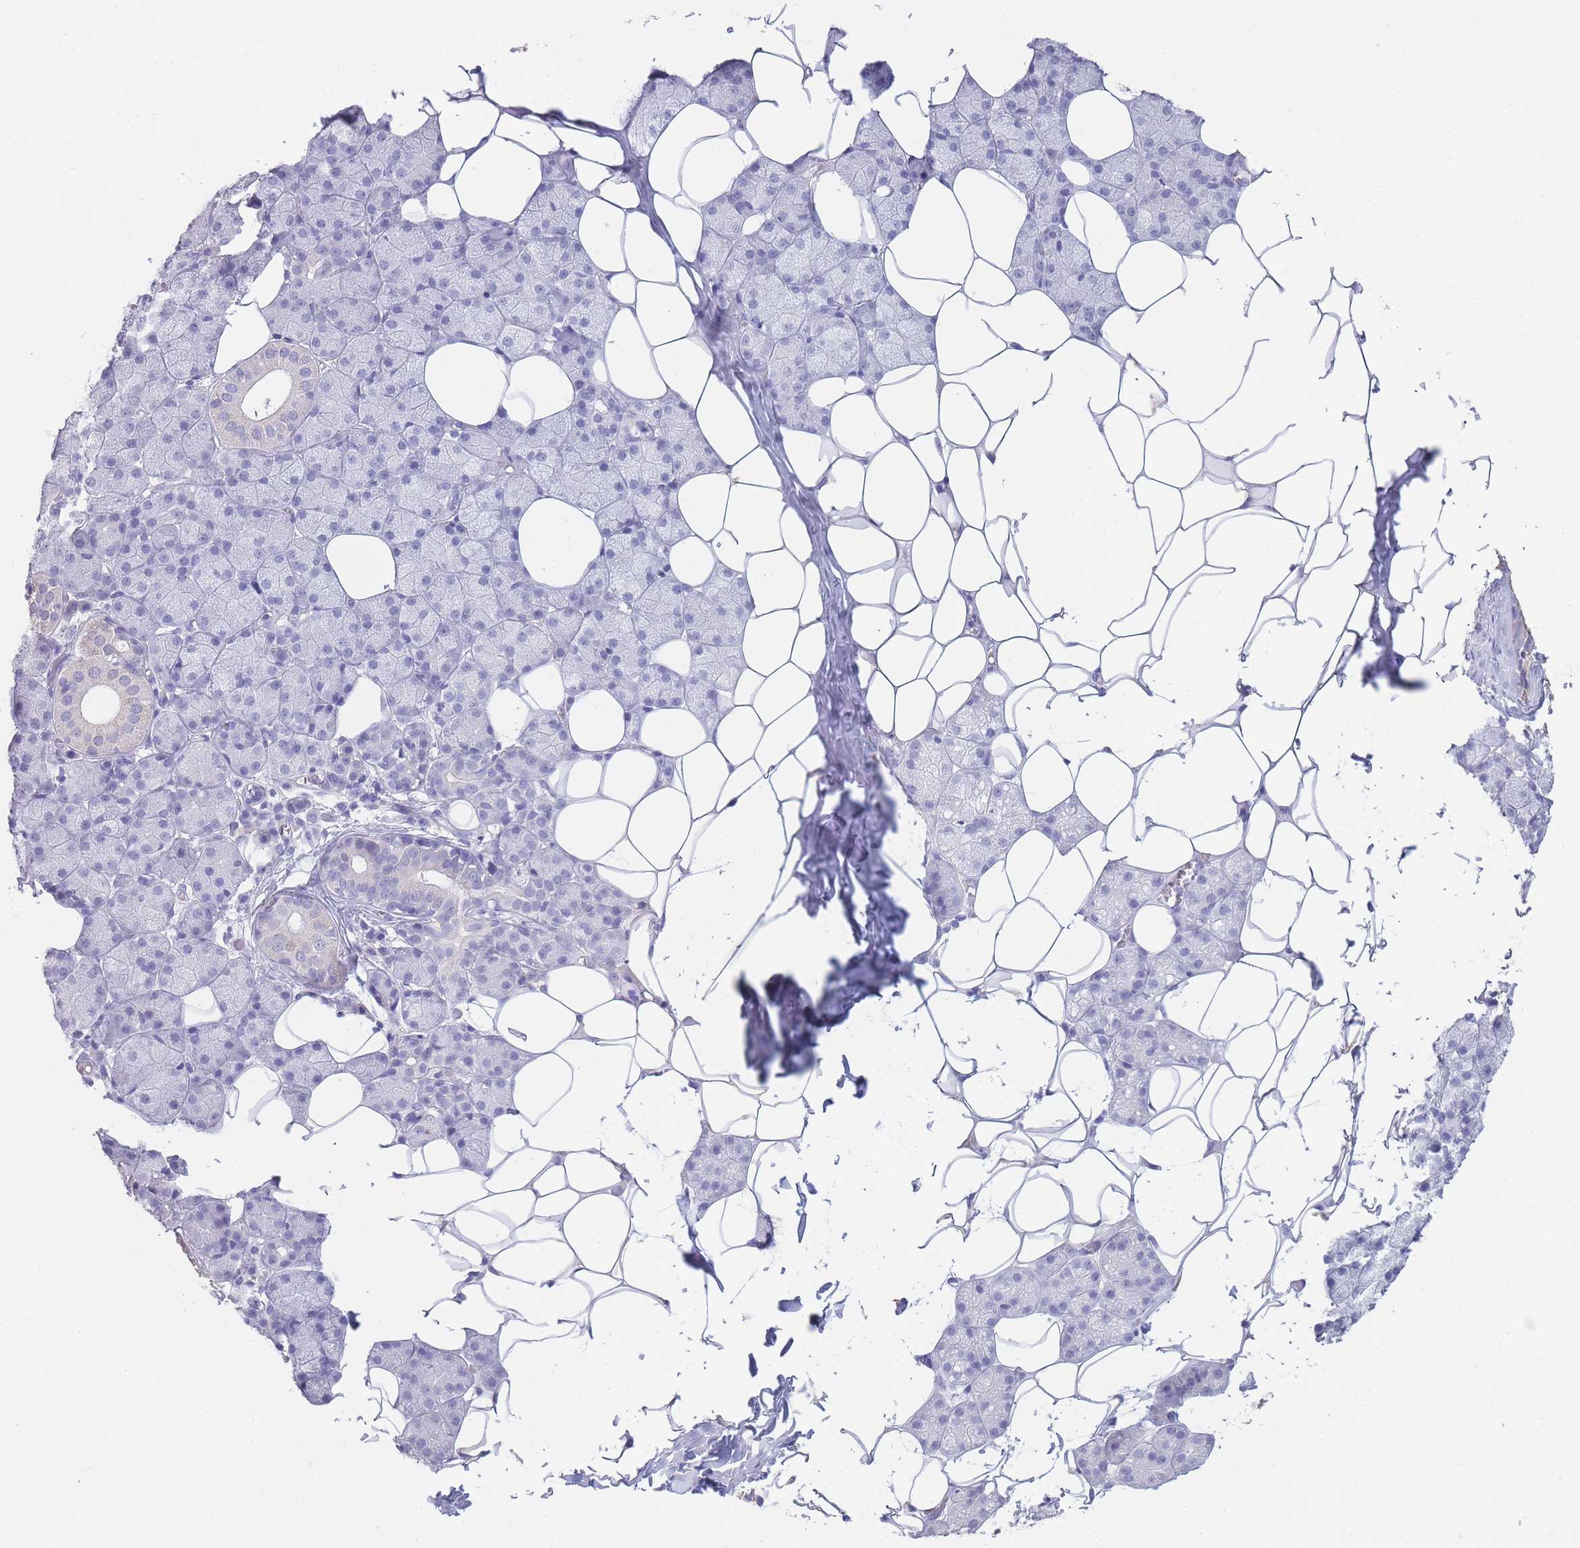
{"staining": {"intensity": "negative", "quantity": "none", "location": "none"}, "tissue": "salivary gland", "cell_type": "Glandular cells", "image_type": "normal", "snomed": [{"axis": "morphology", "description": "Normal tissue, NOS"}, {"axis": "topography", "description": "Salivary gland"}], "caption": "Immunohistochemical staining of unremarkable human salivary gland exhibits no significant expression in glandular cells.", "gene": "CD37", "patient": {"sex": "female", "age": 33}}